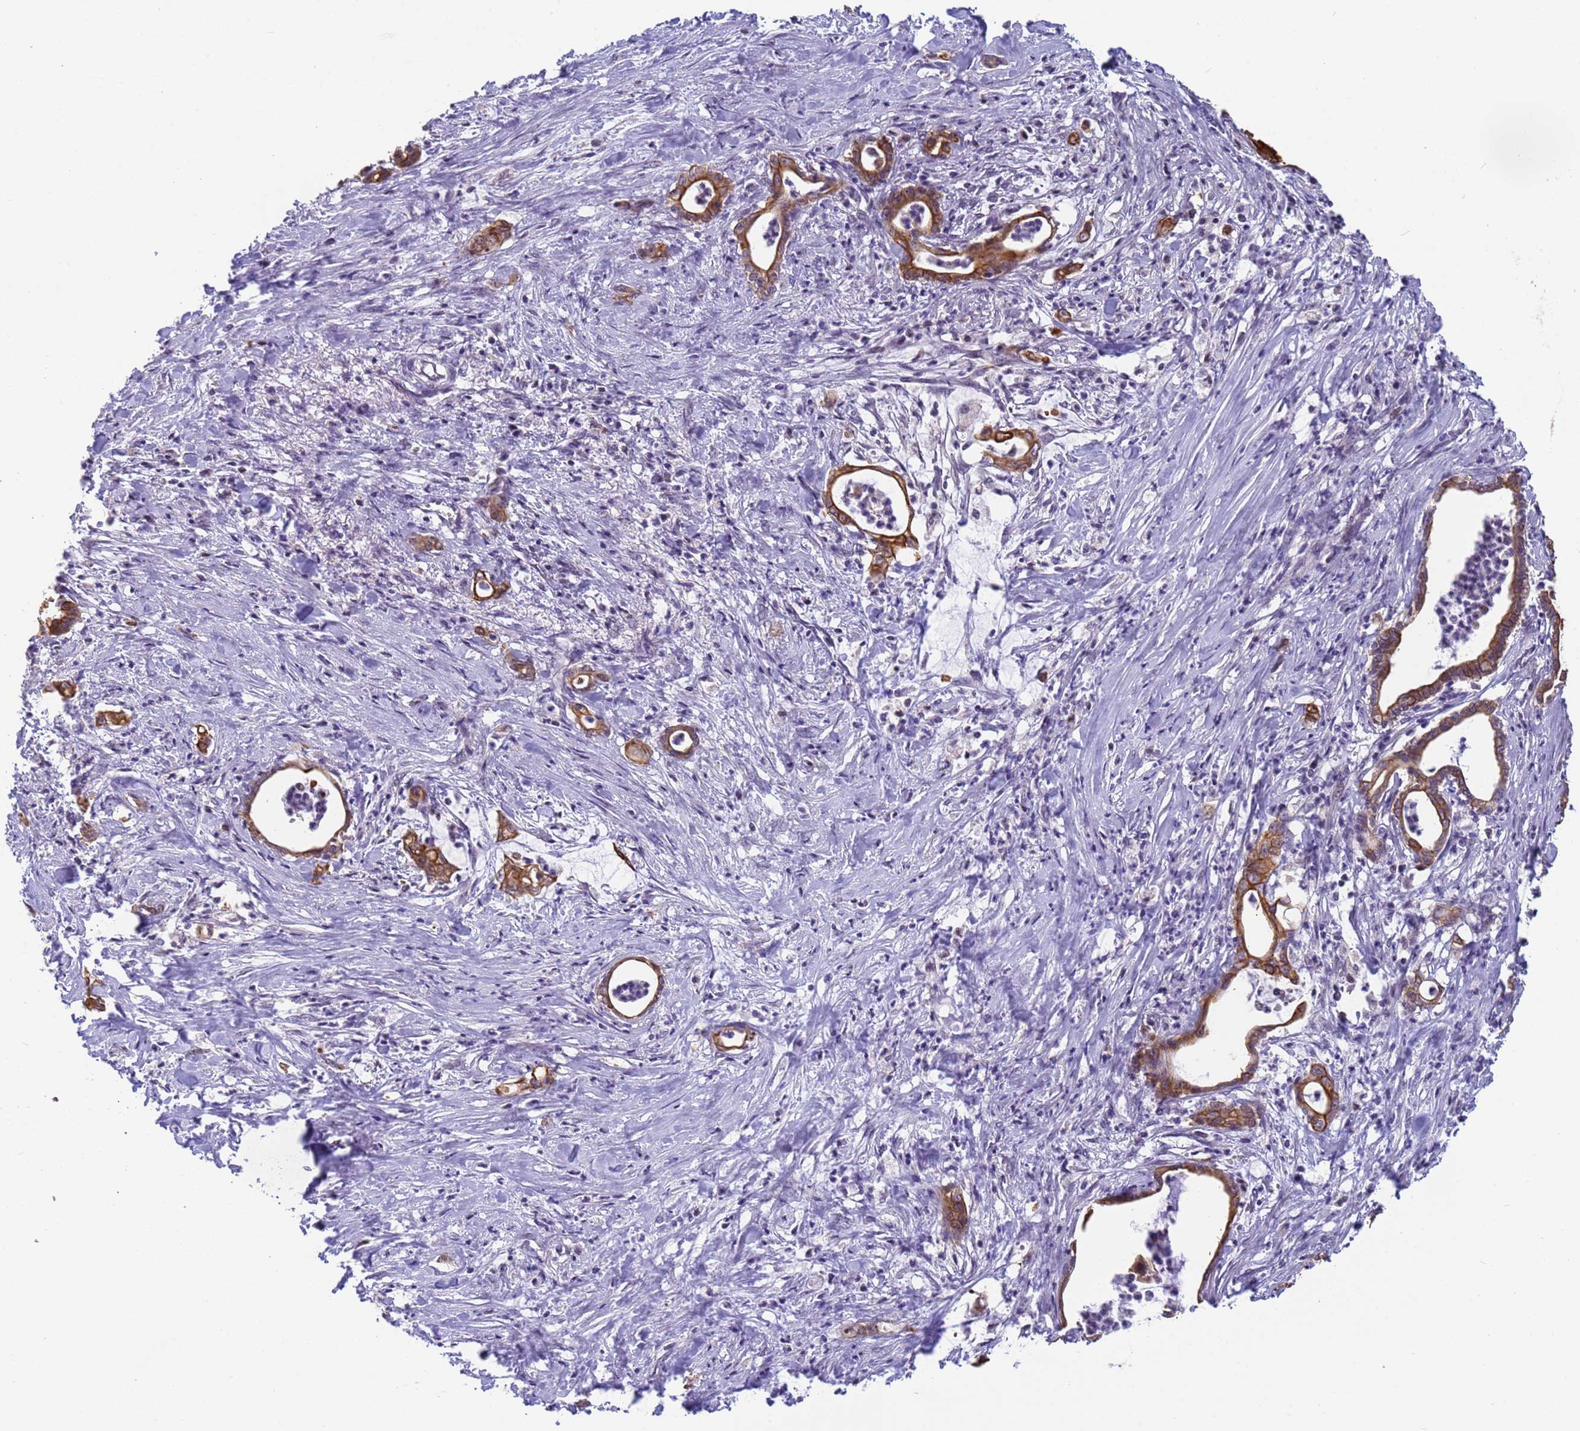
{"staining": {"intensity": "strong", "quantity": ">75%", "location": "cytoplasmic/membranous"}, "tissue": "pancreatic cancer", "cell_type": "Tumor cells", "image_type": "cancer", "snomed": [{"axis": "morphology", "description": "Adenocarcinoma, NOS"}, {"axis": "topography", "description": "Pancreas"}], "caption": "Immunohistochemical staining of pancreatic cancer (adenocarcinoma) exhibits strong cytoplasmic/membranous protein staining in about >75% of tumor cells. (DAB IHC with brightfield microscopy, high magnification).", "gene": "VWA3A", "patient": {"sex": "female", "age": 55}}